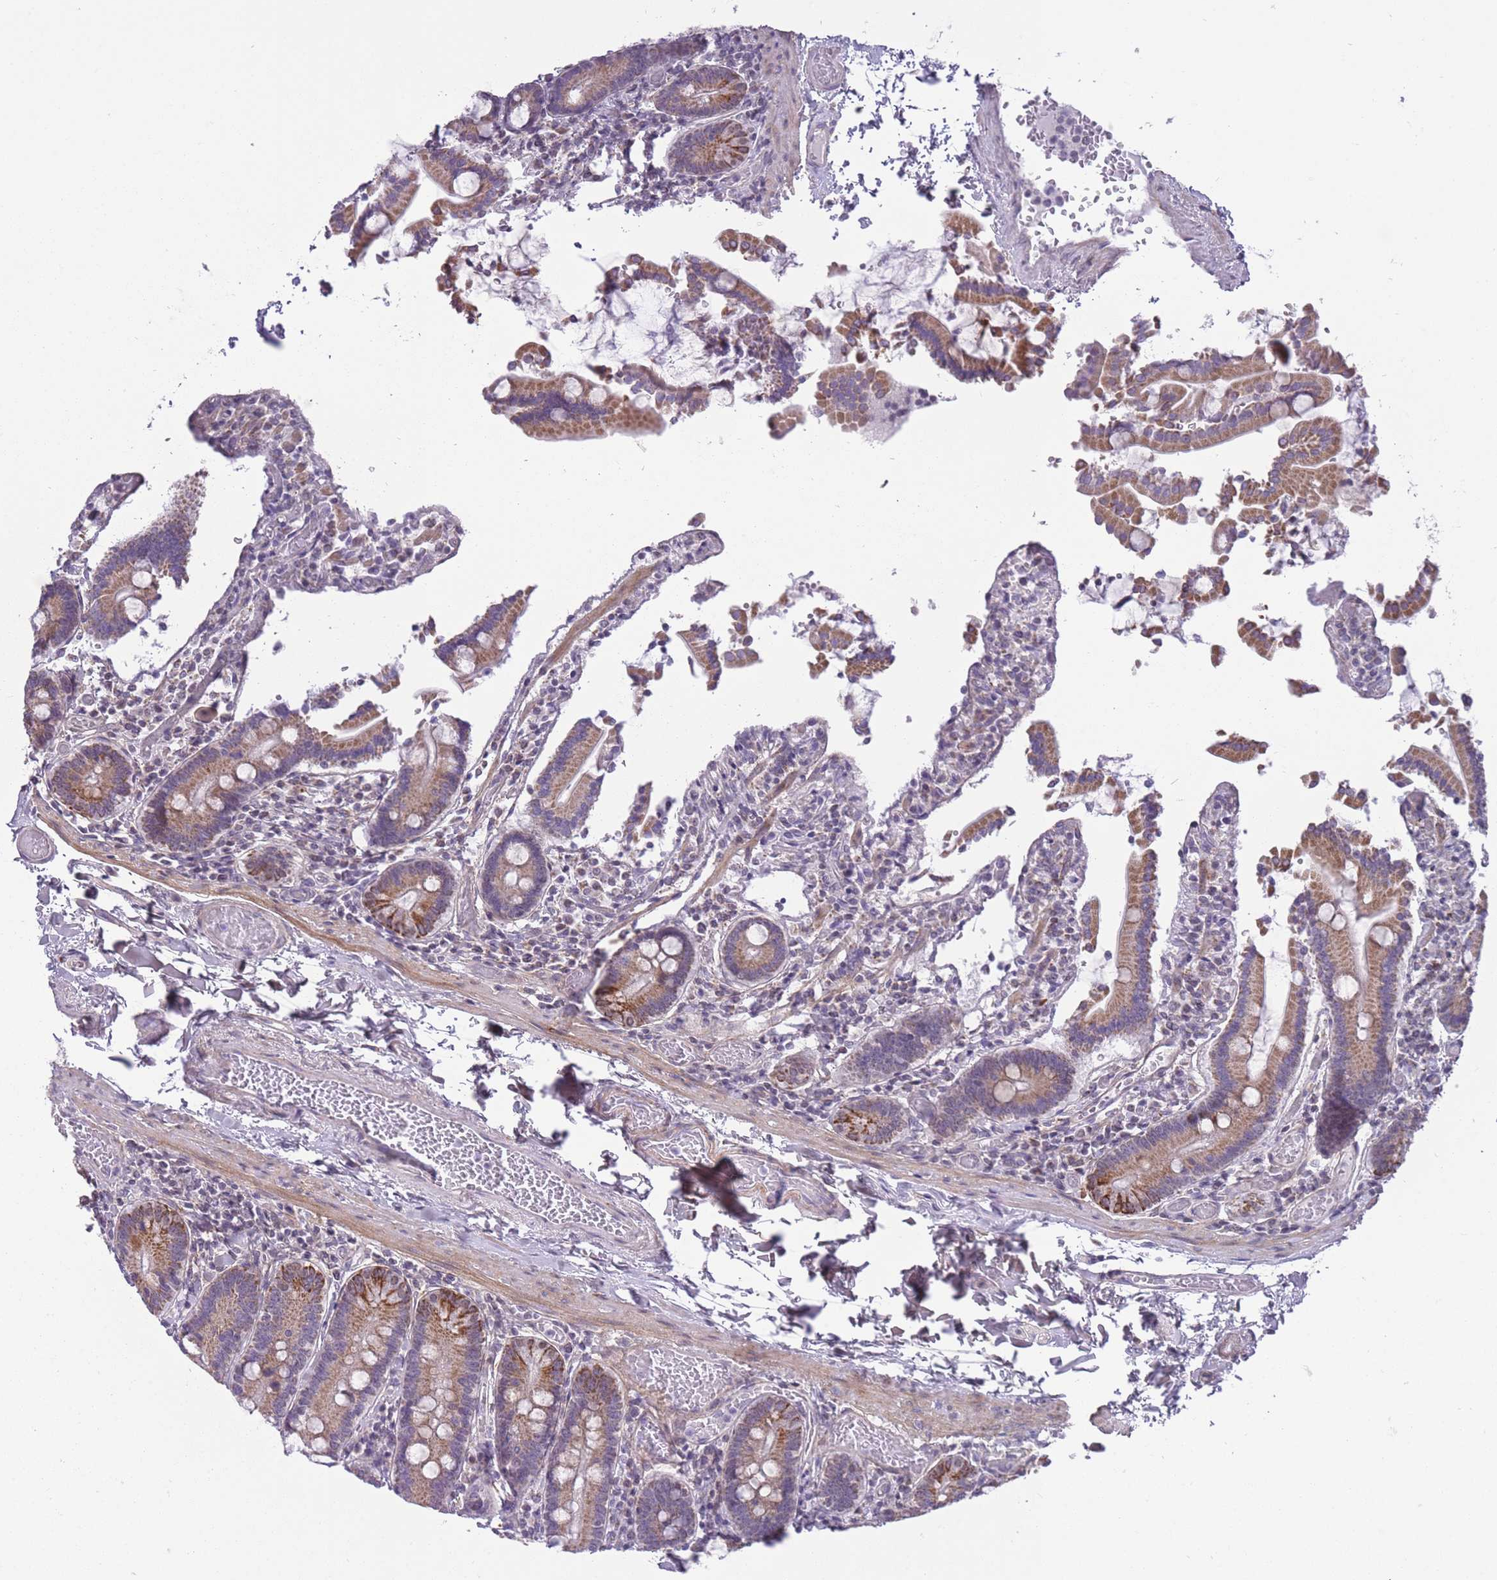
{"staining": {"intensity": "moderate", "quantity": ">75%", "location": "cytoplasmic/membranous"}, "tissue": "duodenum", "cell_type": "Glandular cells", "image_type": "normal", "snomed": [{"axis": "morphology", "description": "Normal tissue, NOS"}, {"axis": "topography", "description": "Duodenum"}], "caption": "DAB immunohistochemical staining of benign duodenum displays moderate cytoplasmic/membranous protein staining in approximately >75% of glandular cells.", "gene": "ZBTB24", "patient": {"sex": "male", "age": 55}}